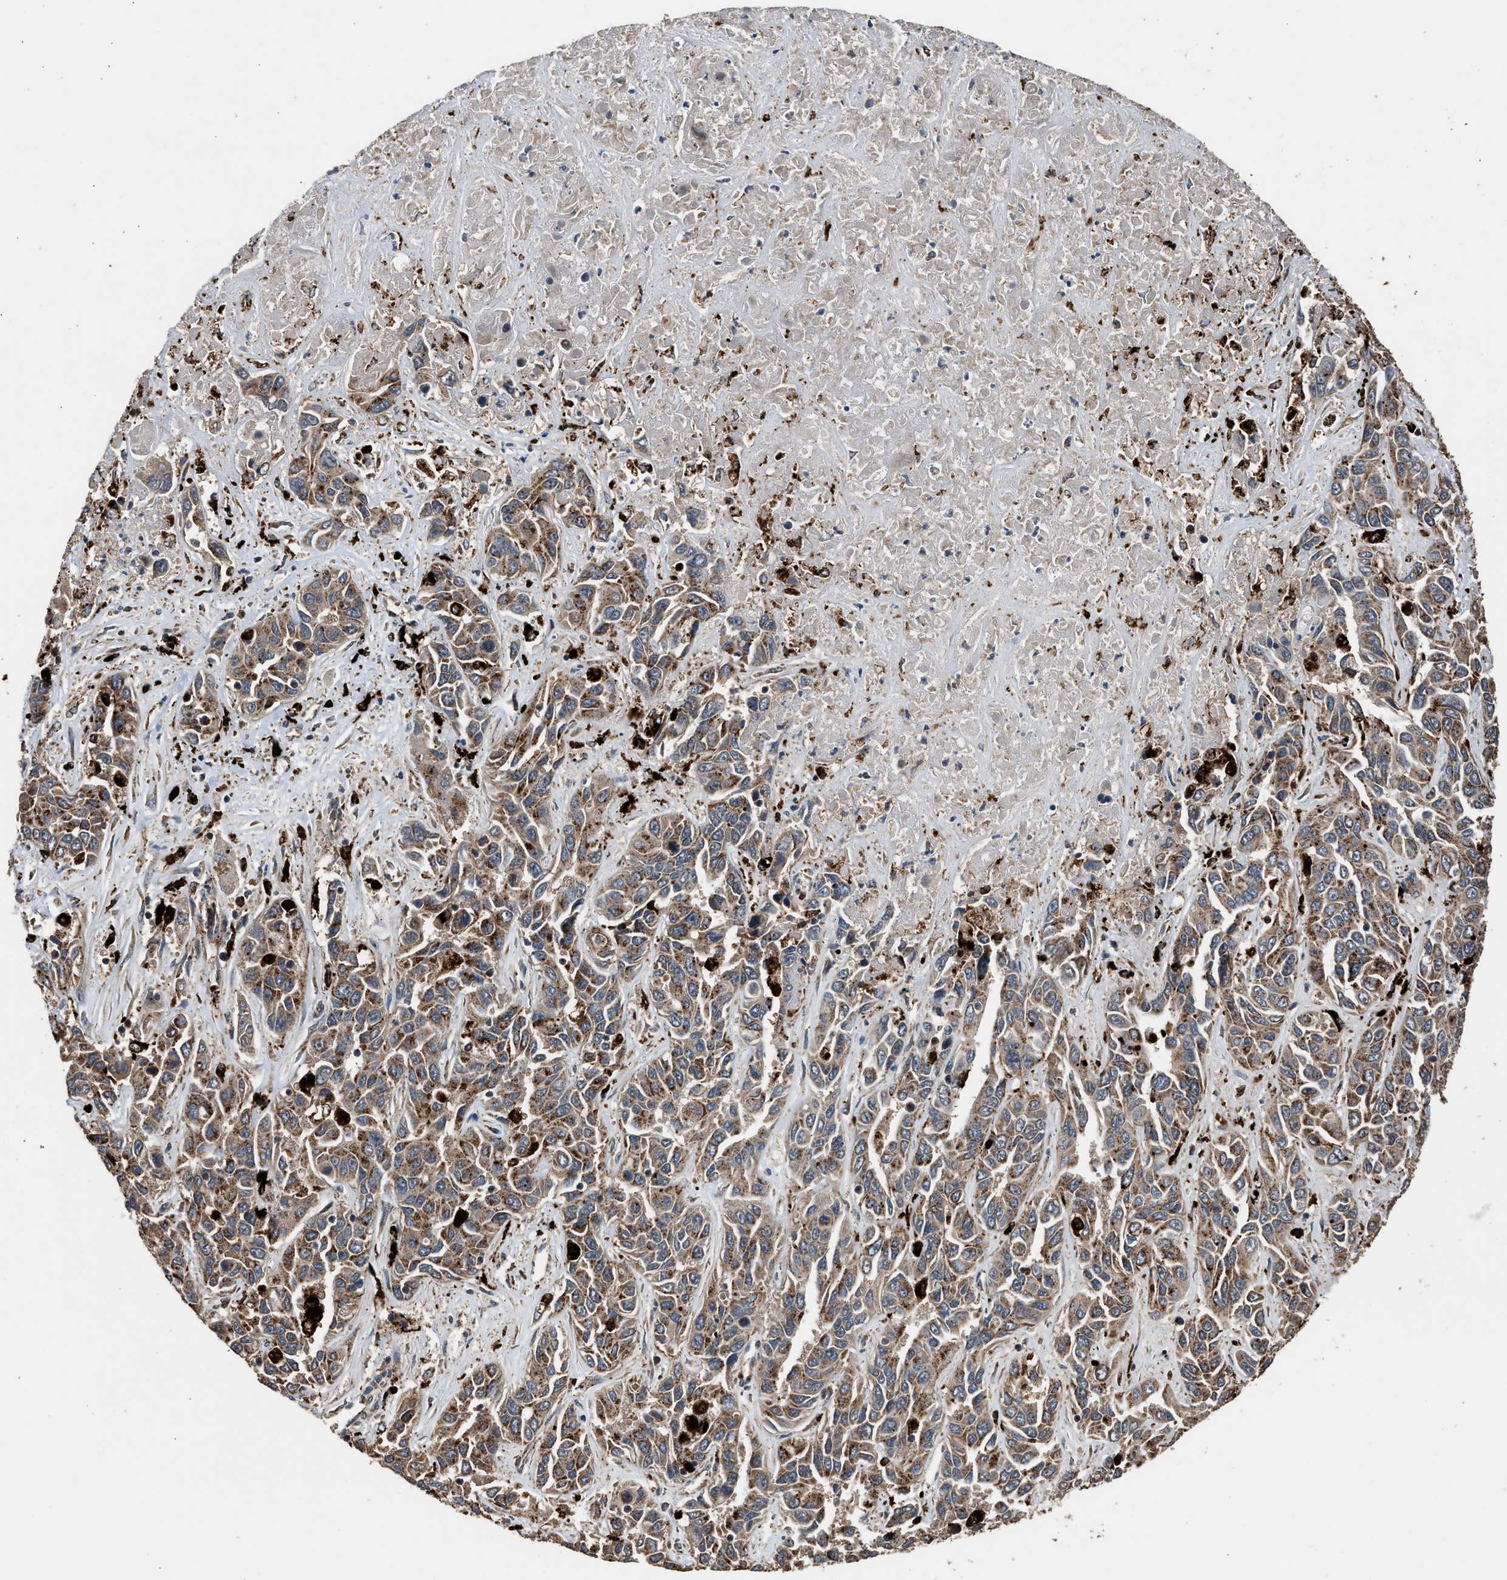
{"staining": {"intensity": "moderate", "quantity": ">75%", "location": "cytoplasmic/membranous"}, "tissue": "liver cancer", "cell_type": "Tumor cells", "image_type": "cancer", "snomed": [{"axis": "morphology", "description": "Cholangiocarcinoma"}, {"axis": "topography", "description": "Liver"}], "caption": "Immunohistochemistry (IHC) staining of liver cholangiocarcinoma, which reveals medium levels of moderate cytoplasmic/membranous expression in about >75% of tumor cells indicating moderate cytoplasmic/membranous protein staining. The staining was performed using DAB (brown) for protein detection and nuclei were counterstained in hematoxylin (blue).", "gene": "CTSV", "patient": {"sex": "female", "age": 52}}